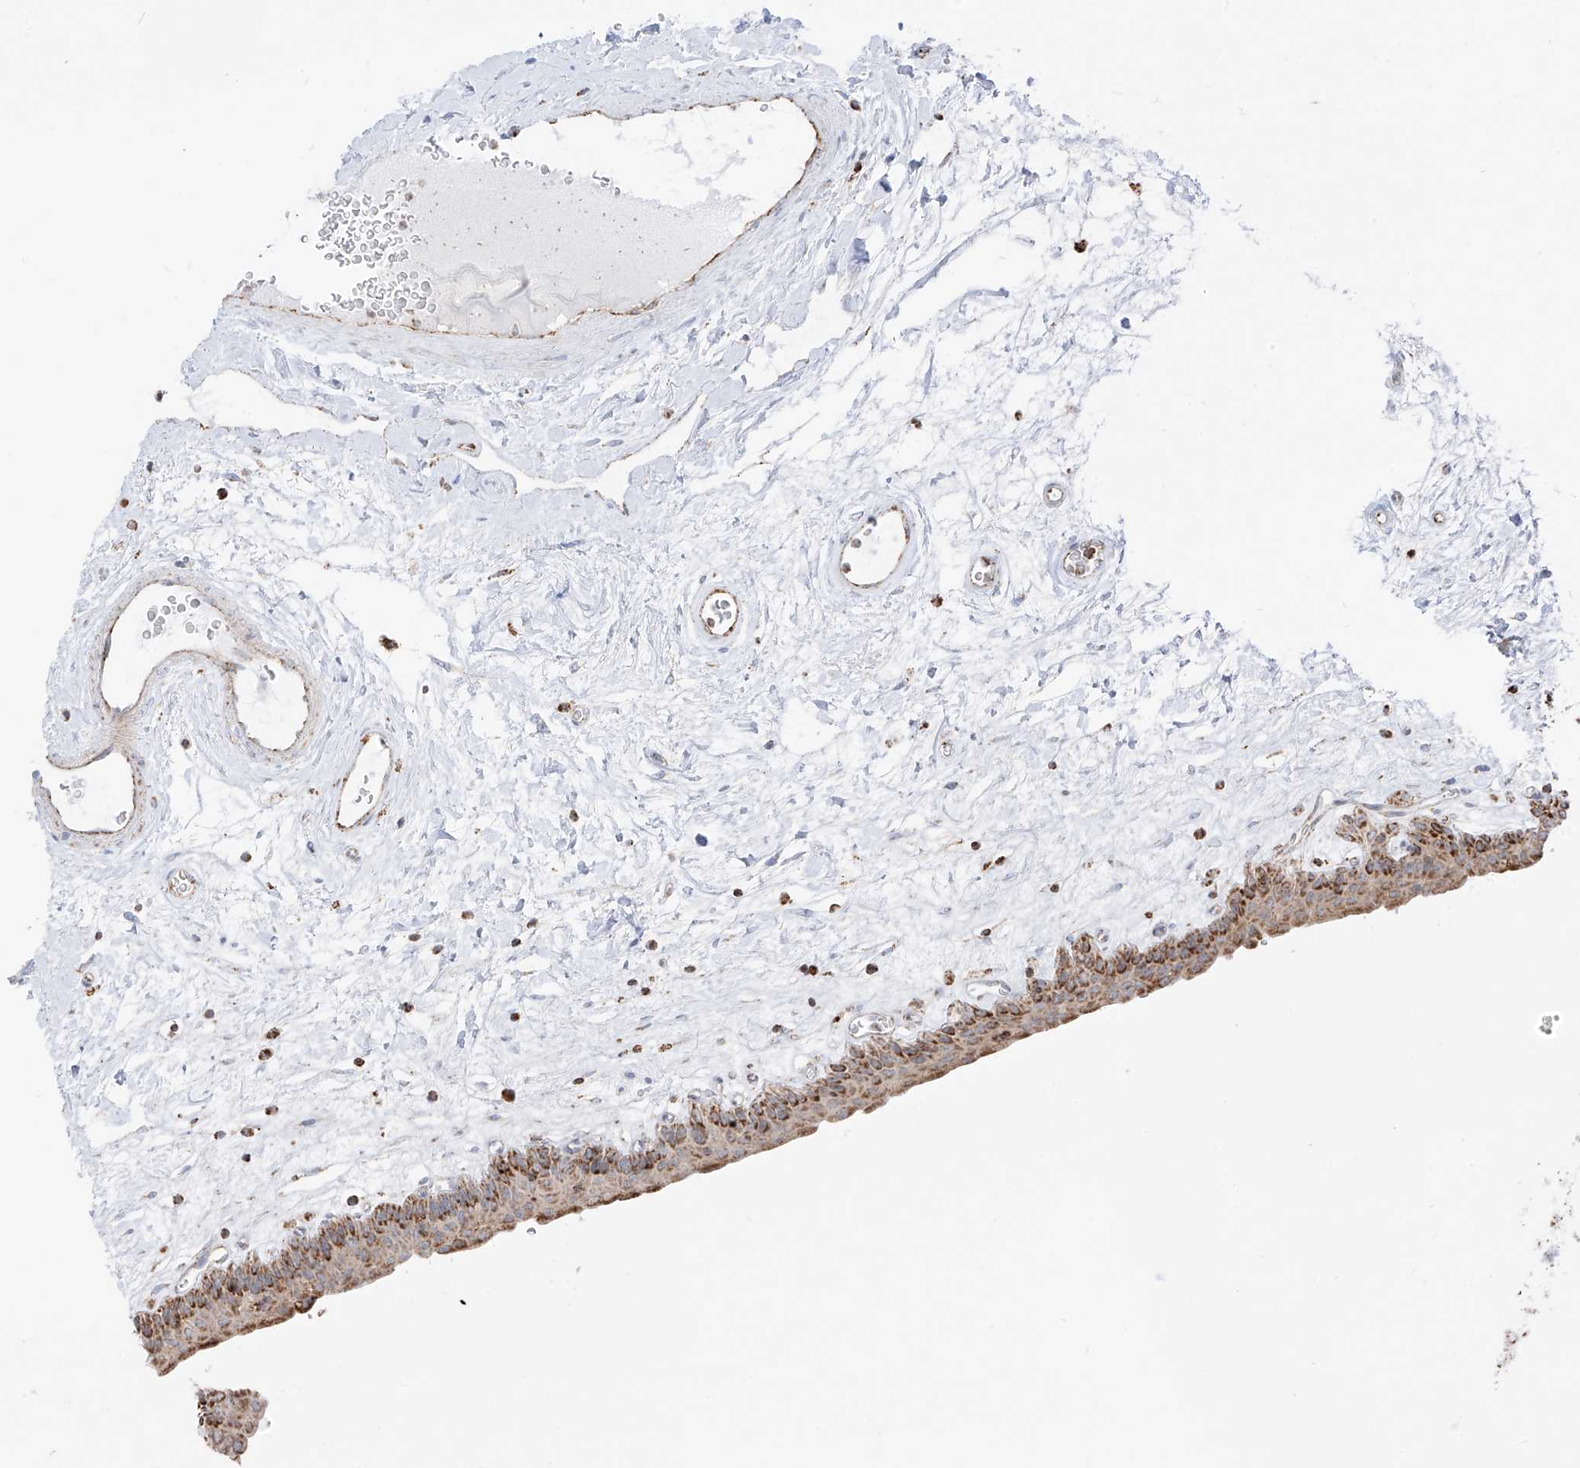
{"staining": {"intensity": "moderate", "quantity": ">75%", "location": "cytoplasmic/membranous"}, "tissue": "urinary bladder", "cell_type": "Urothelial cells", "image_type": "normal", "snomed": [{"axis": "morphology", "description": "Normal tissue, NOS"}, {"axis": "topography", "description": "Urinary bladder"}], "caption": "Moderate cytoplasmic/membranous expression is appreciated in about >75% of urothelial cells in unremarkable urinary bladder. (IHC, brightfield microscopy, high magnification).", "gene": "ETHE1", "patient": {"sex": "male", "age": 83}}